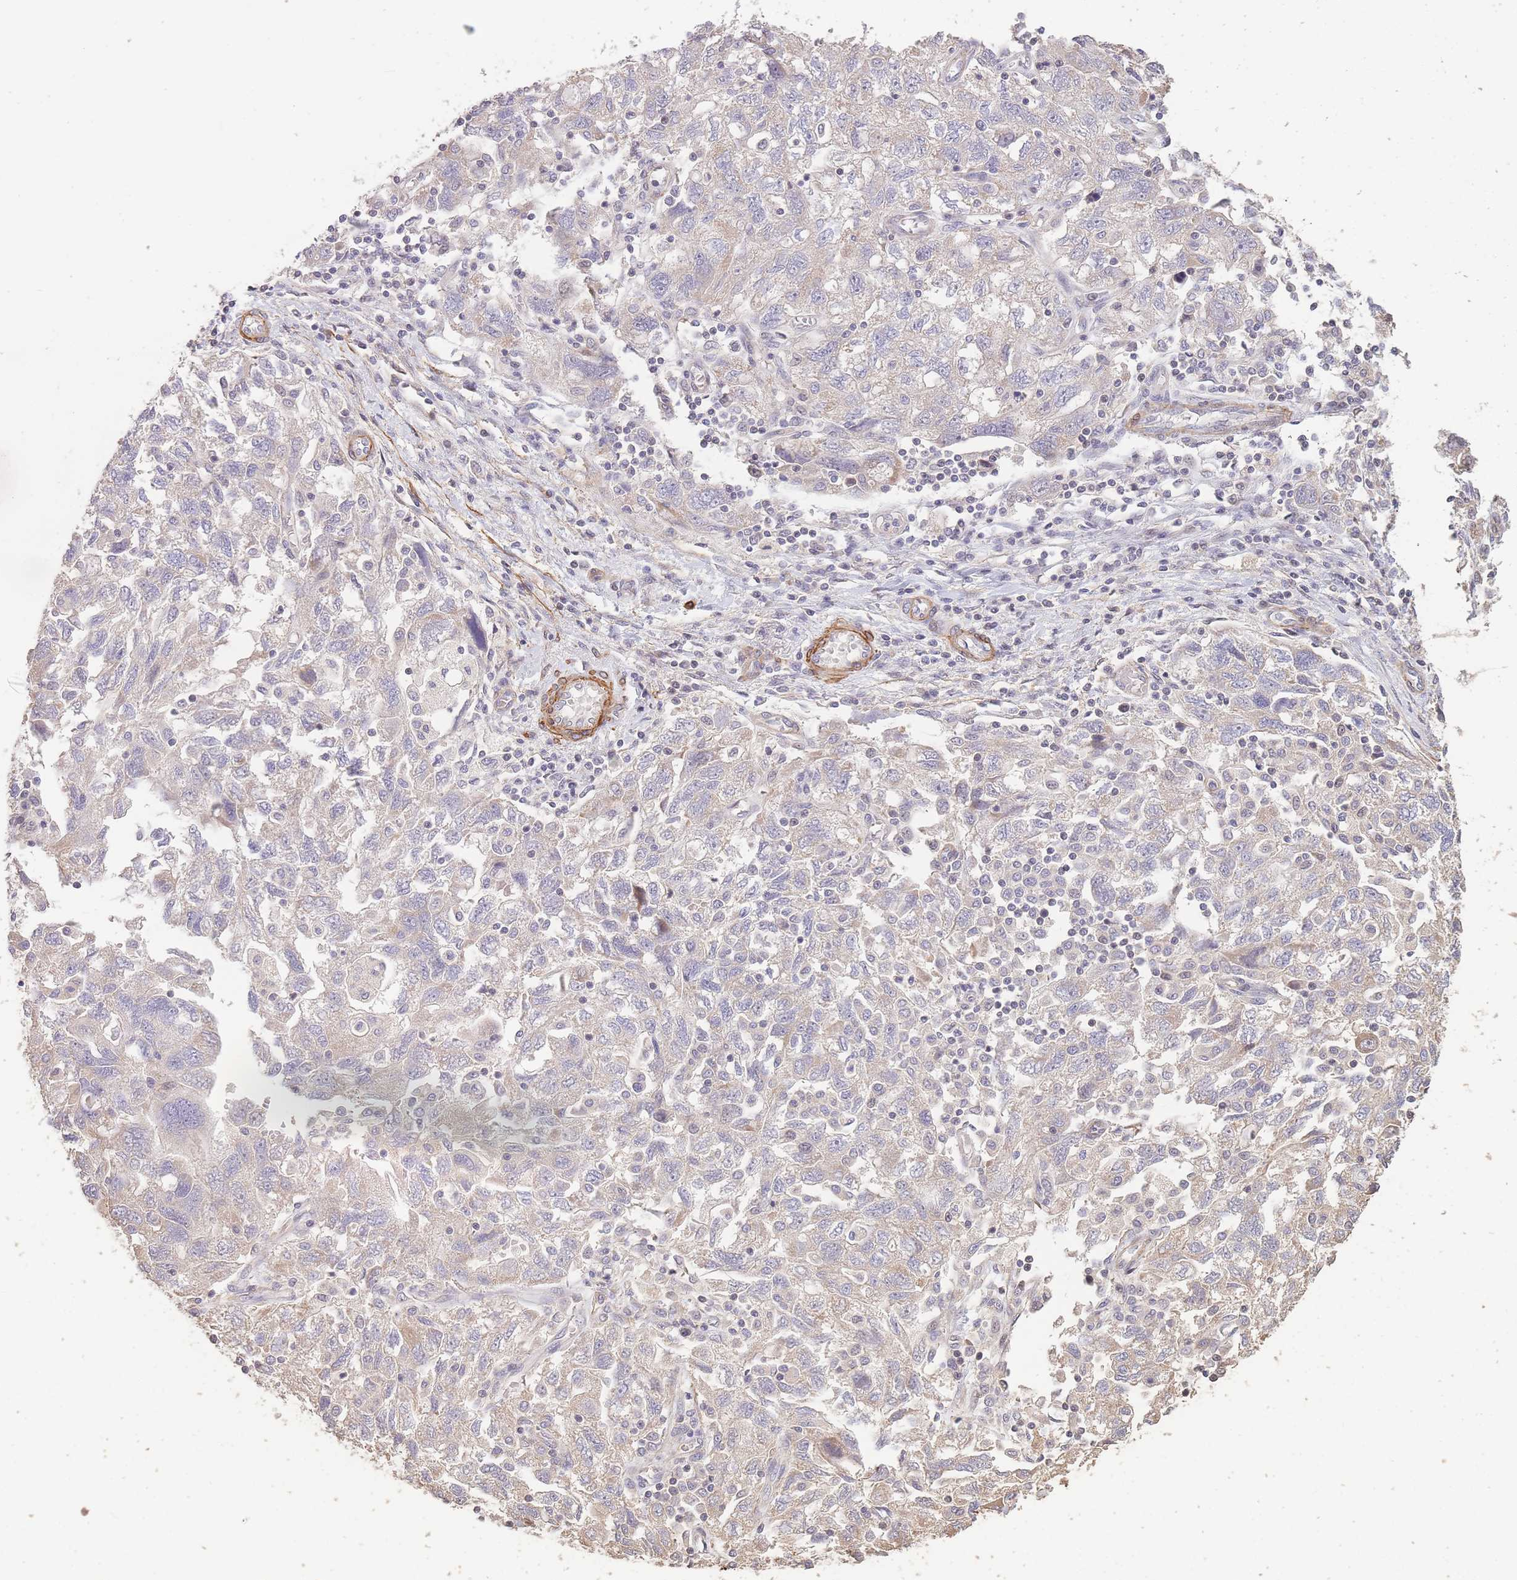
{"staining": {"intensity": "negative", "quantity": "none", "location": "none"}, "tissue": "ovarian cancer", "cell_type": "Tumor cells", "image_type": "cancer", "snomed": [{"axis": "morphology", "description": "Carcinoma, NOS"}, {"axis": "morphology", "description": "Cystadenocarcinoma, serous, NOS"}, {"axis": "topography", "description": "Ovary"}], "caption": "Immunohistochemistry (IHC) image of neoplastic tissue: human carcinoma (ovarian) stained with DAB exhibits no significant protein expression in tumor cells. The staining is performed using DAB (3,3'-diaminobenzidine) brown chromogen with nuclei counter-stained in using hematoxylin.", "gene": "NLRC4", "patient": {"sex": "female", "age": 69}}